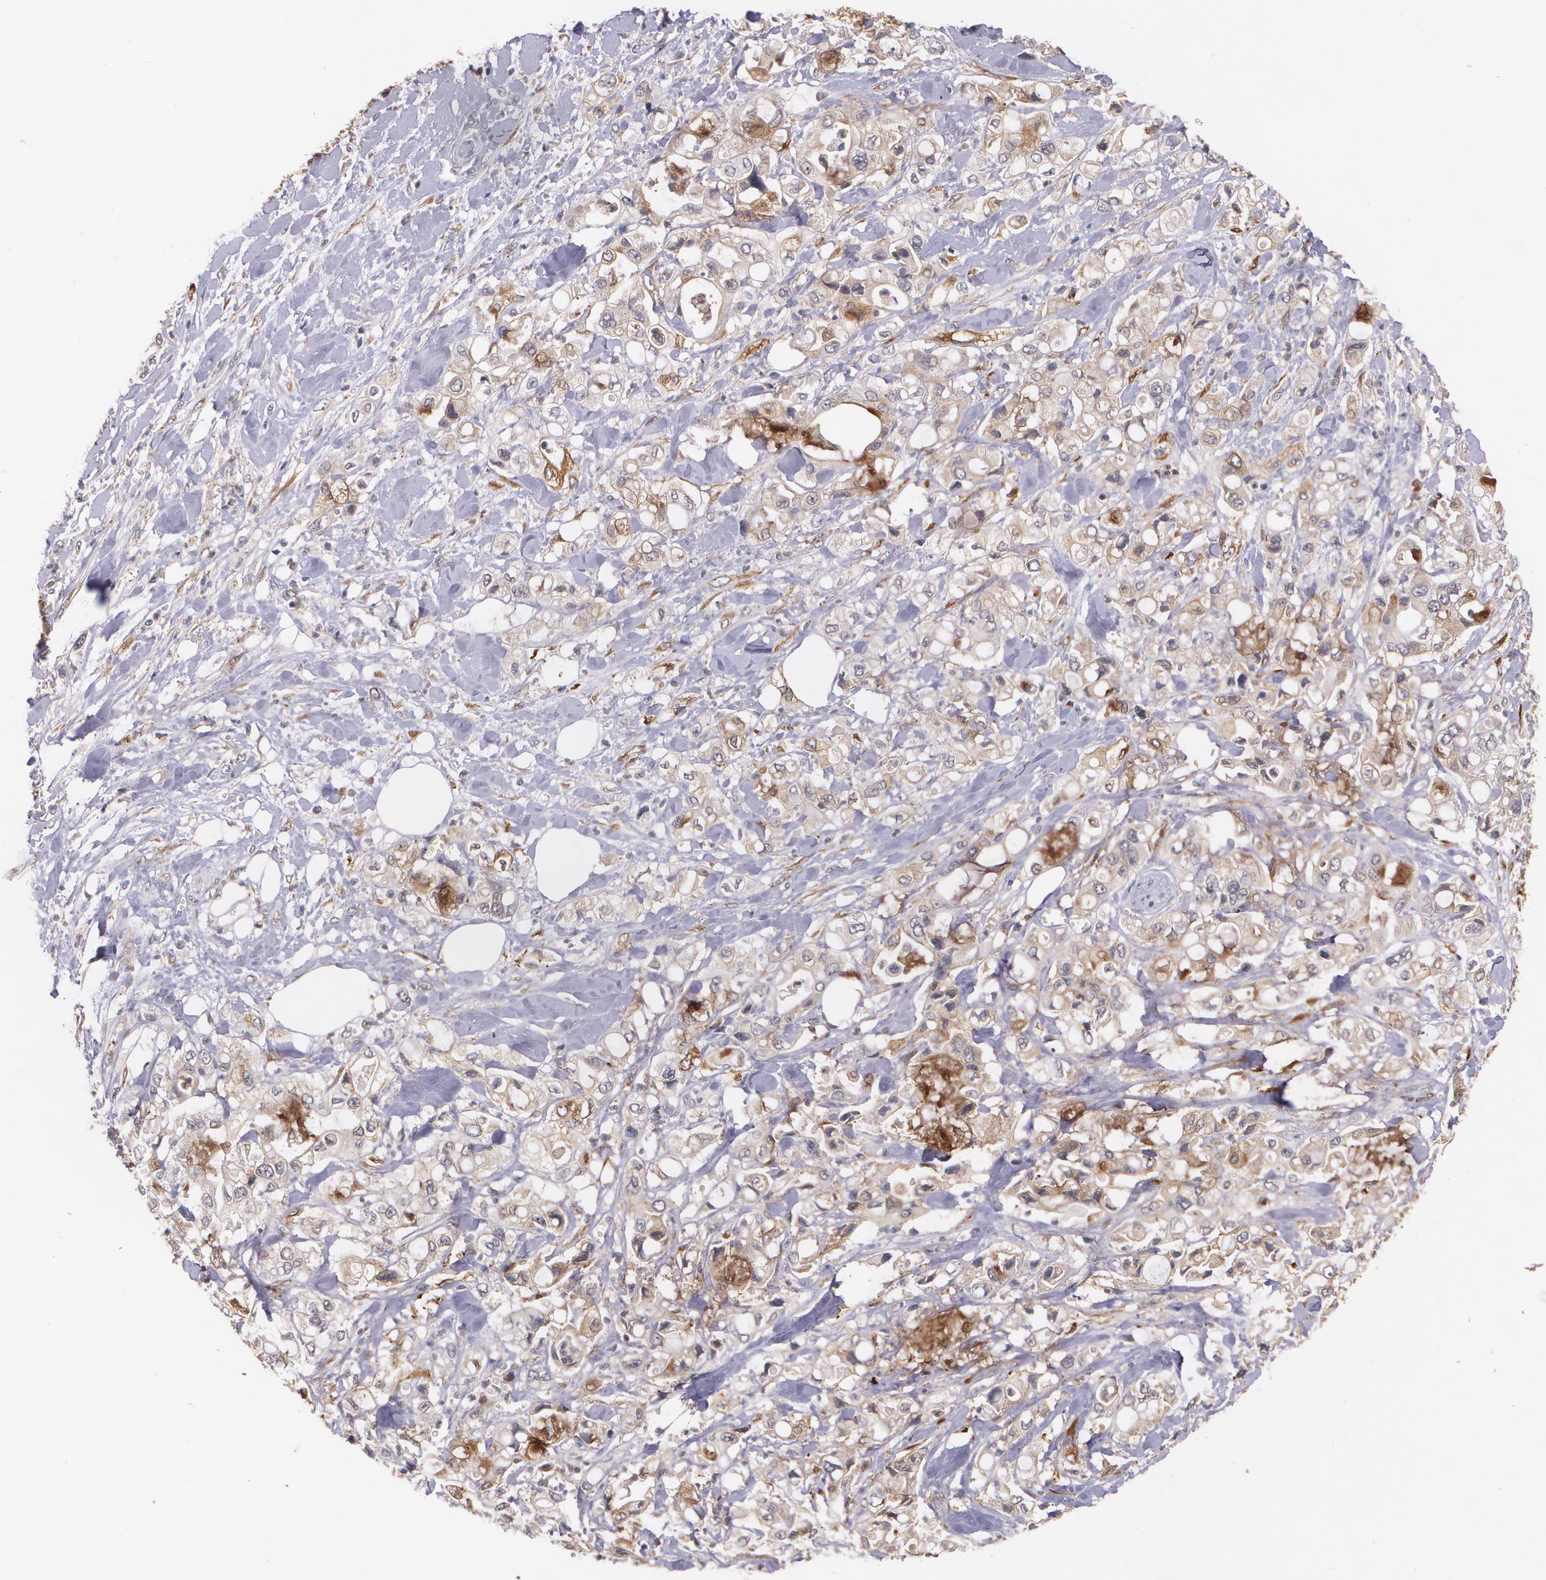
{"staining": {"intensity": "moderate", "quantity": "25%-75%", "location": "cytoplasmic/membranous"}, "tissue": "pancreatic cancer", "cell_type": "Tumor cells", "image_type": "cancer", "snomed": [{"axis": "morphology", "description": "Adenocarcinoma, NOS"}, {"axis": "topography", "description": "Pancreas"}], "caption": "Adenocarcinoma (pancreatic) was stained to show a protein in brown. There is medium levels of moderate cytoplasmic/membranous positivity in approximately 25%-75% of tumor cells.", "gene": "IFNGR2", "patient": {"sex": "male", "age": 70}}